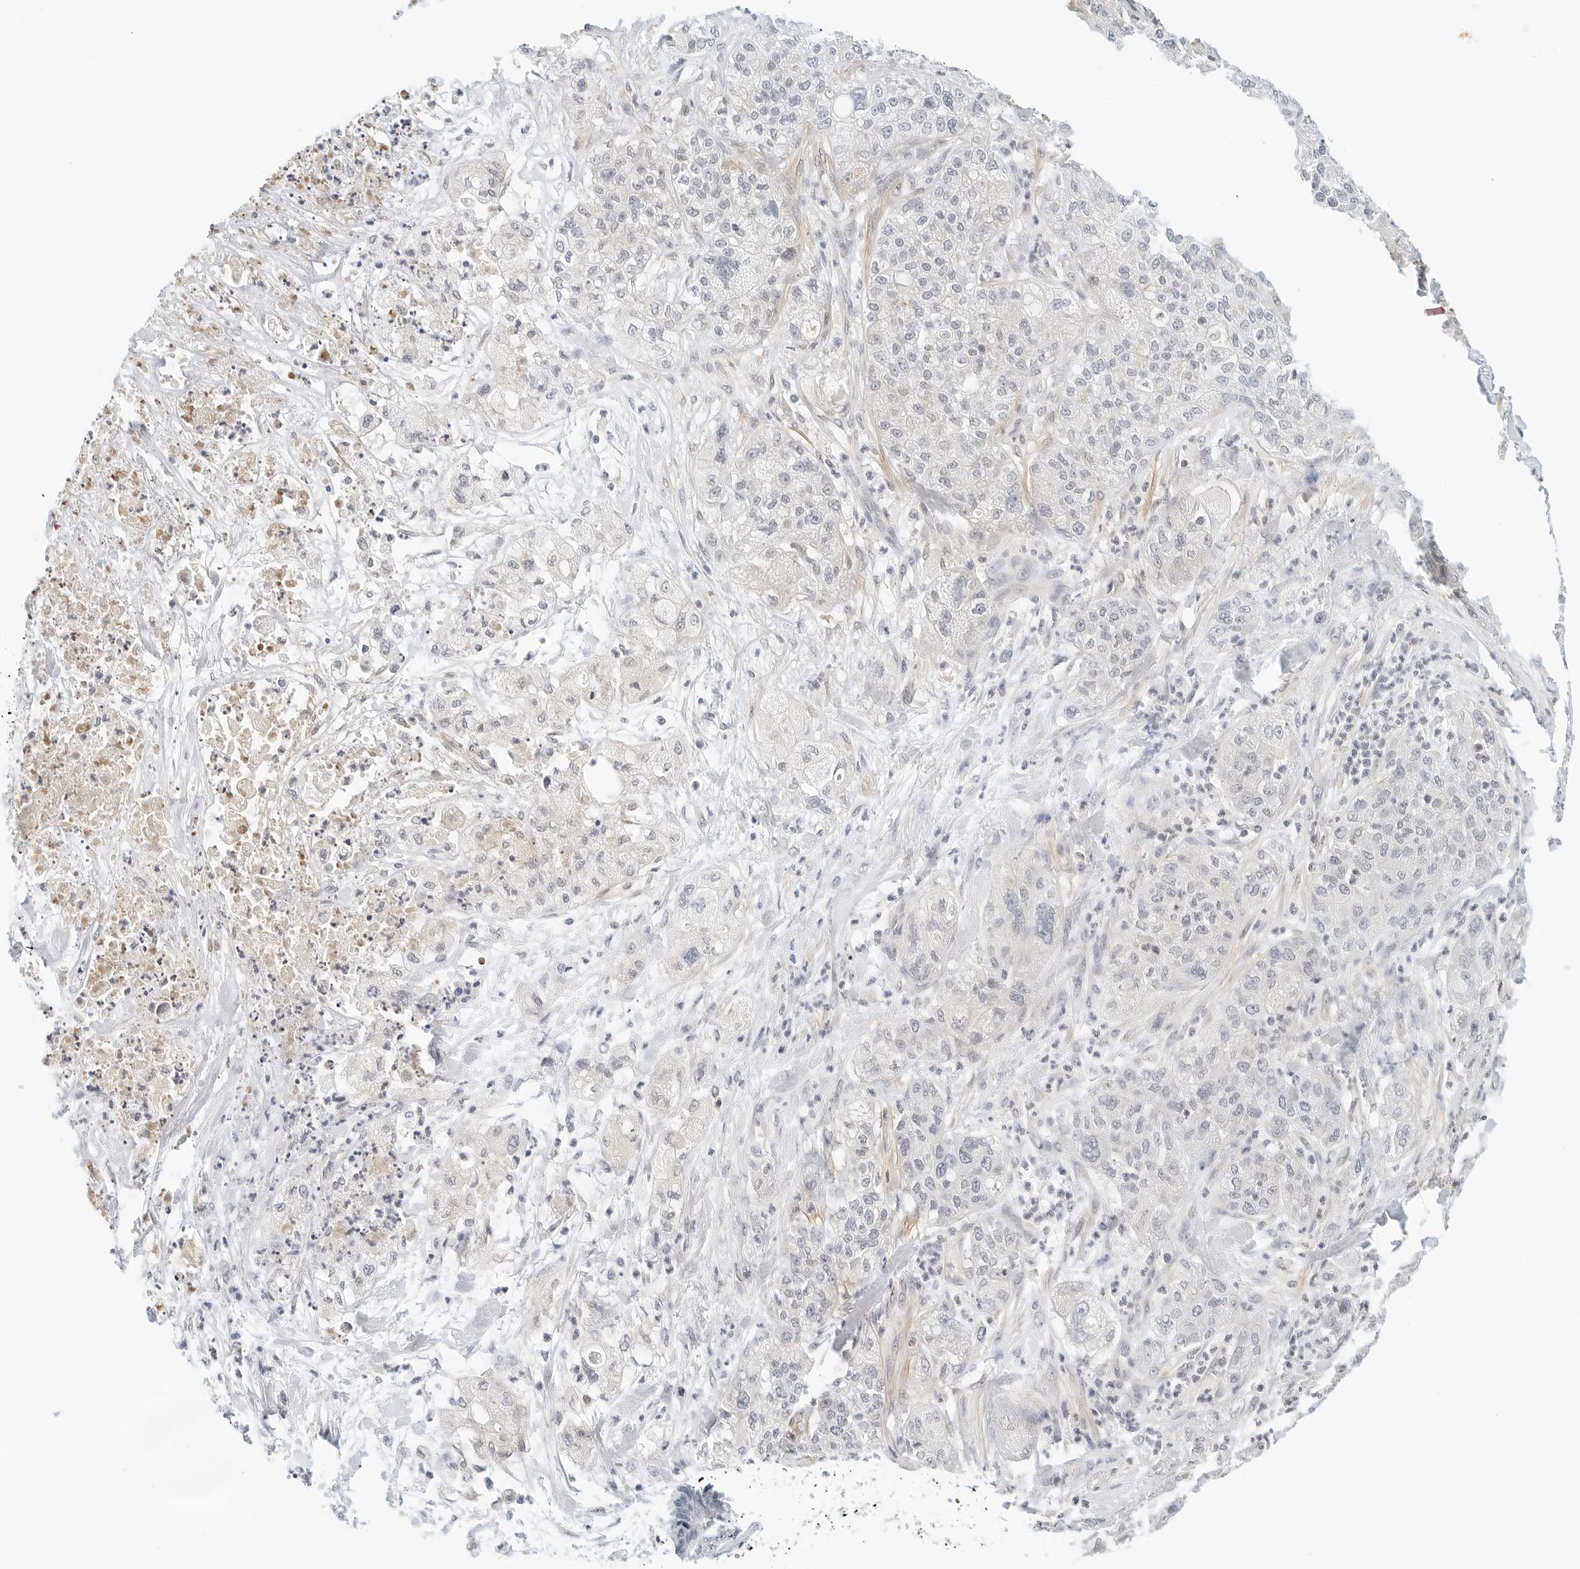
{"staining": {"intensity": "negative", "quantity": "none", "location": "none"}, "tissue": "pancreatic cancer", "cell_type": "Tumor cells", "image_type": "cancer", "snomed": [{"axis": "morphology", "description": "Adenocarcinoma, NOS"}, {"axis": "topography", "description": "Pancreas"}], "caption": "Image shows no protein staining in tumor cells of pancreatic cancer tissue. (DAB IHC with hematoxylin counter stain).", "gene": "PKDCC", "patient": {"sex": "female", "age": 78}}